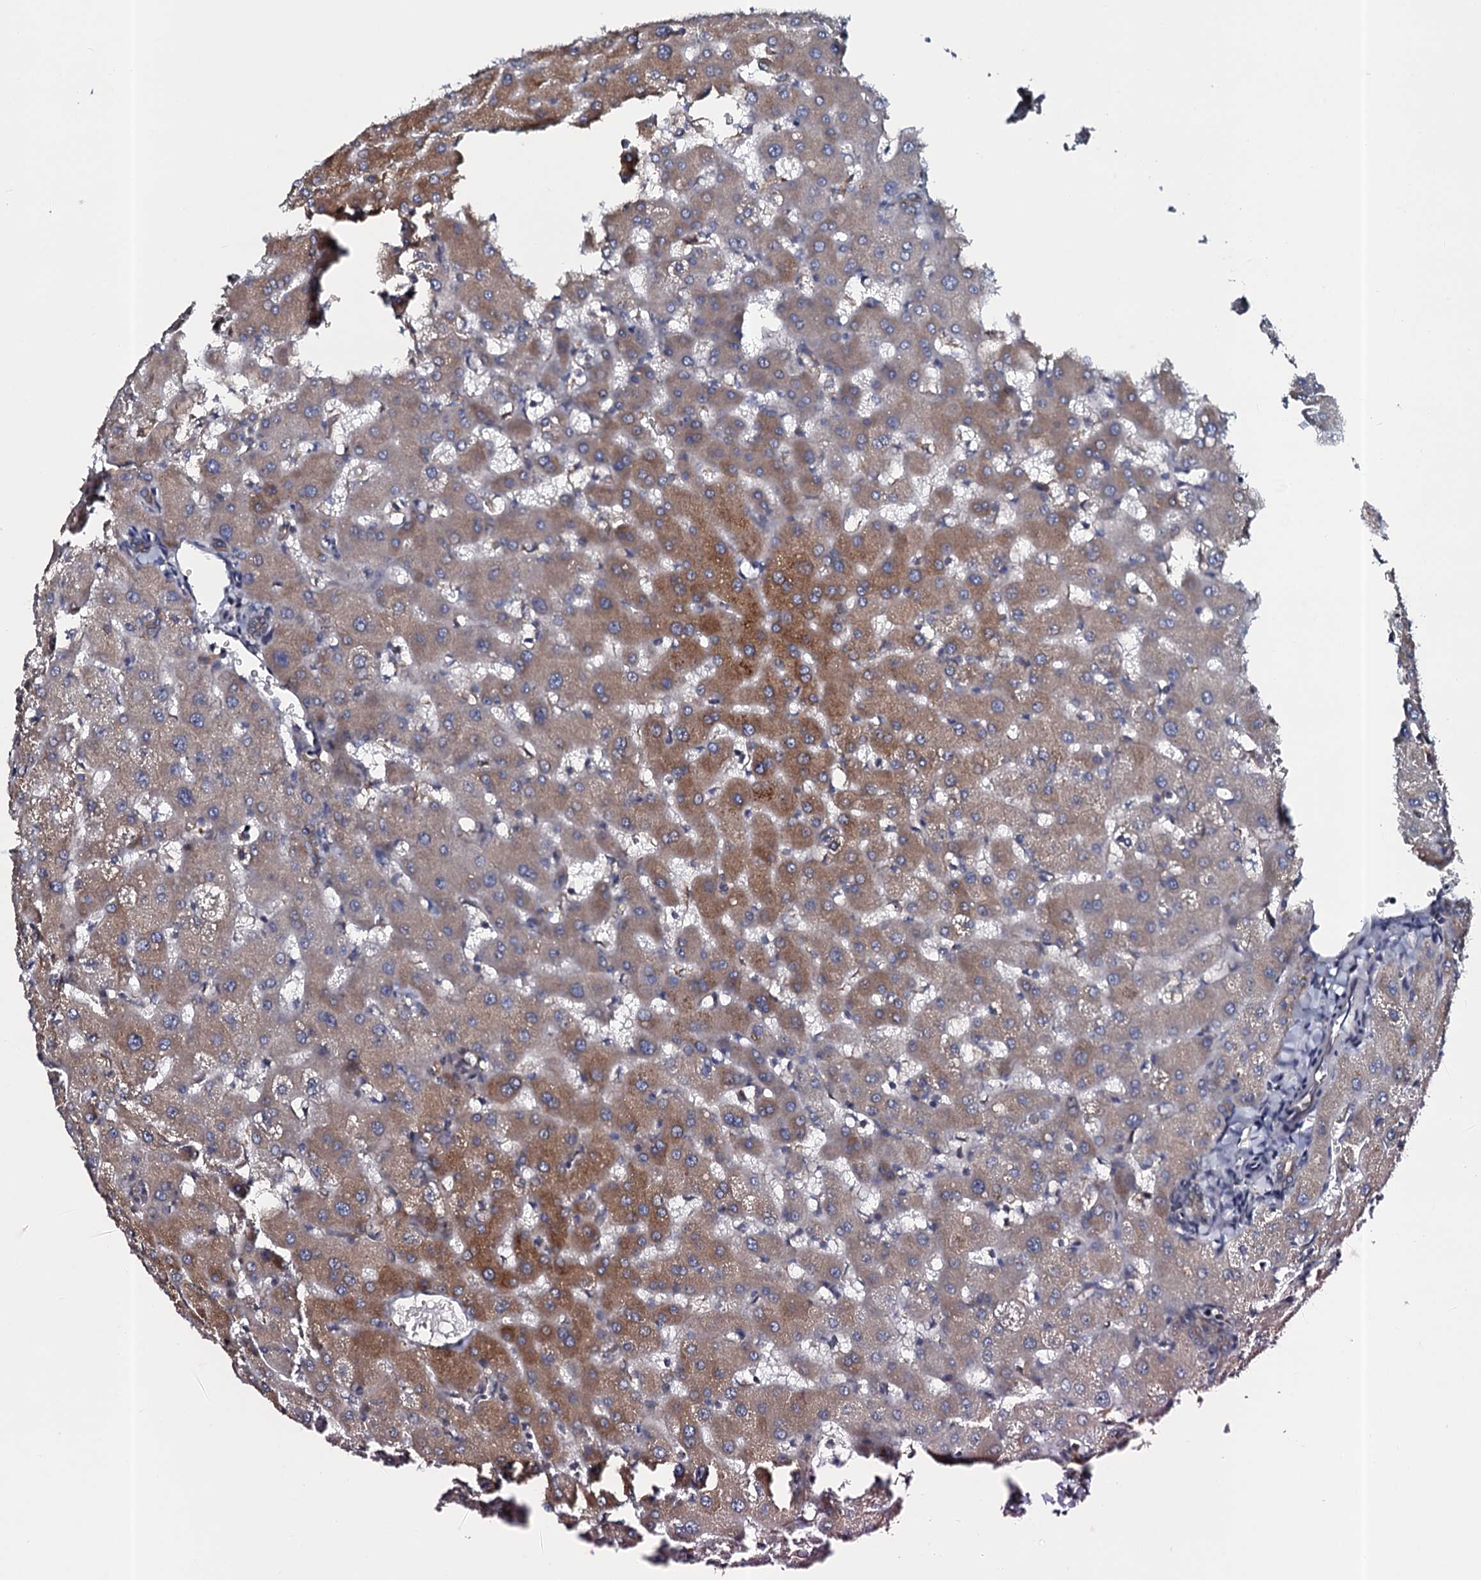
{"staining": {"intensity": "weak", "quantity": ">75%", "location": "cytoplasmic/membranous"}, "tissue": "liver", "cell_type": "Cholangiocytes", "image_type": "normal", "snomed": [{"axis": "morphology", "description": "Normal tissue, NOS"}, {"axis": "topography", "description": "Liver"}], "caption": "Weak cytoplasmic/membranous protein staining is identified in approximately >75% of cholangiocytes in liver. (DAB (3,3'-diaminobenzidine) IHC, brown staining for protein, blue staining for nuclei).", "gene": "TMEM151A", "patient": {"sex": "female", "age": 63}}